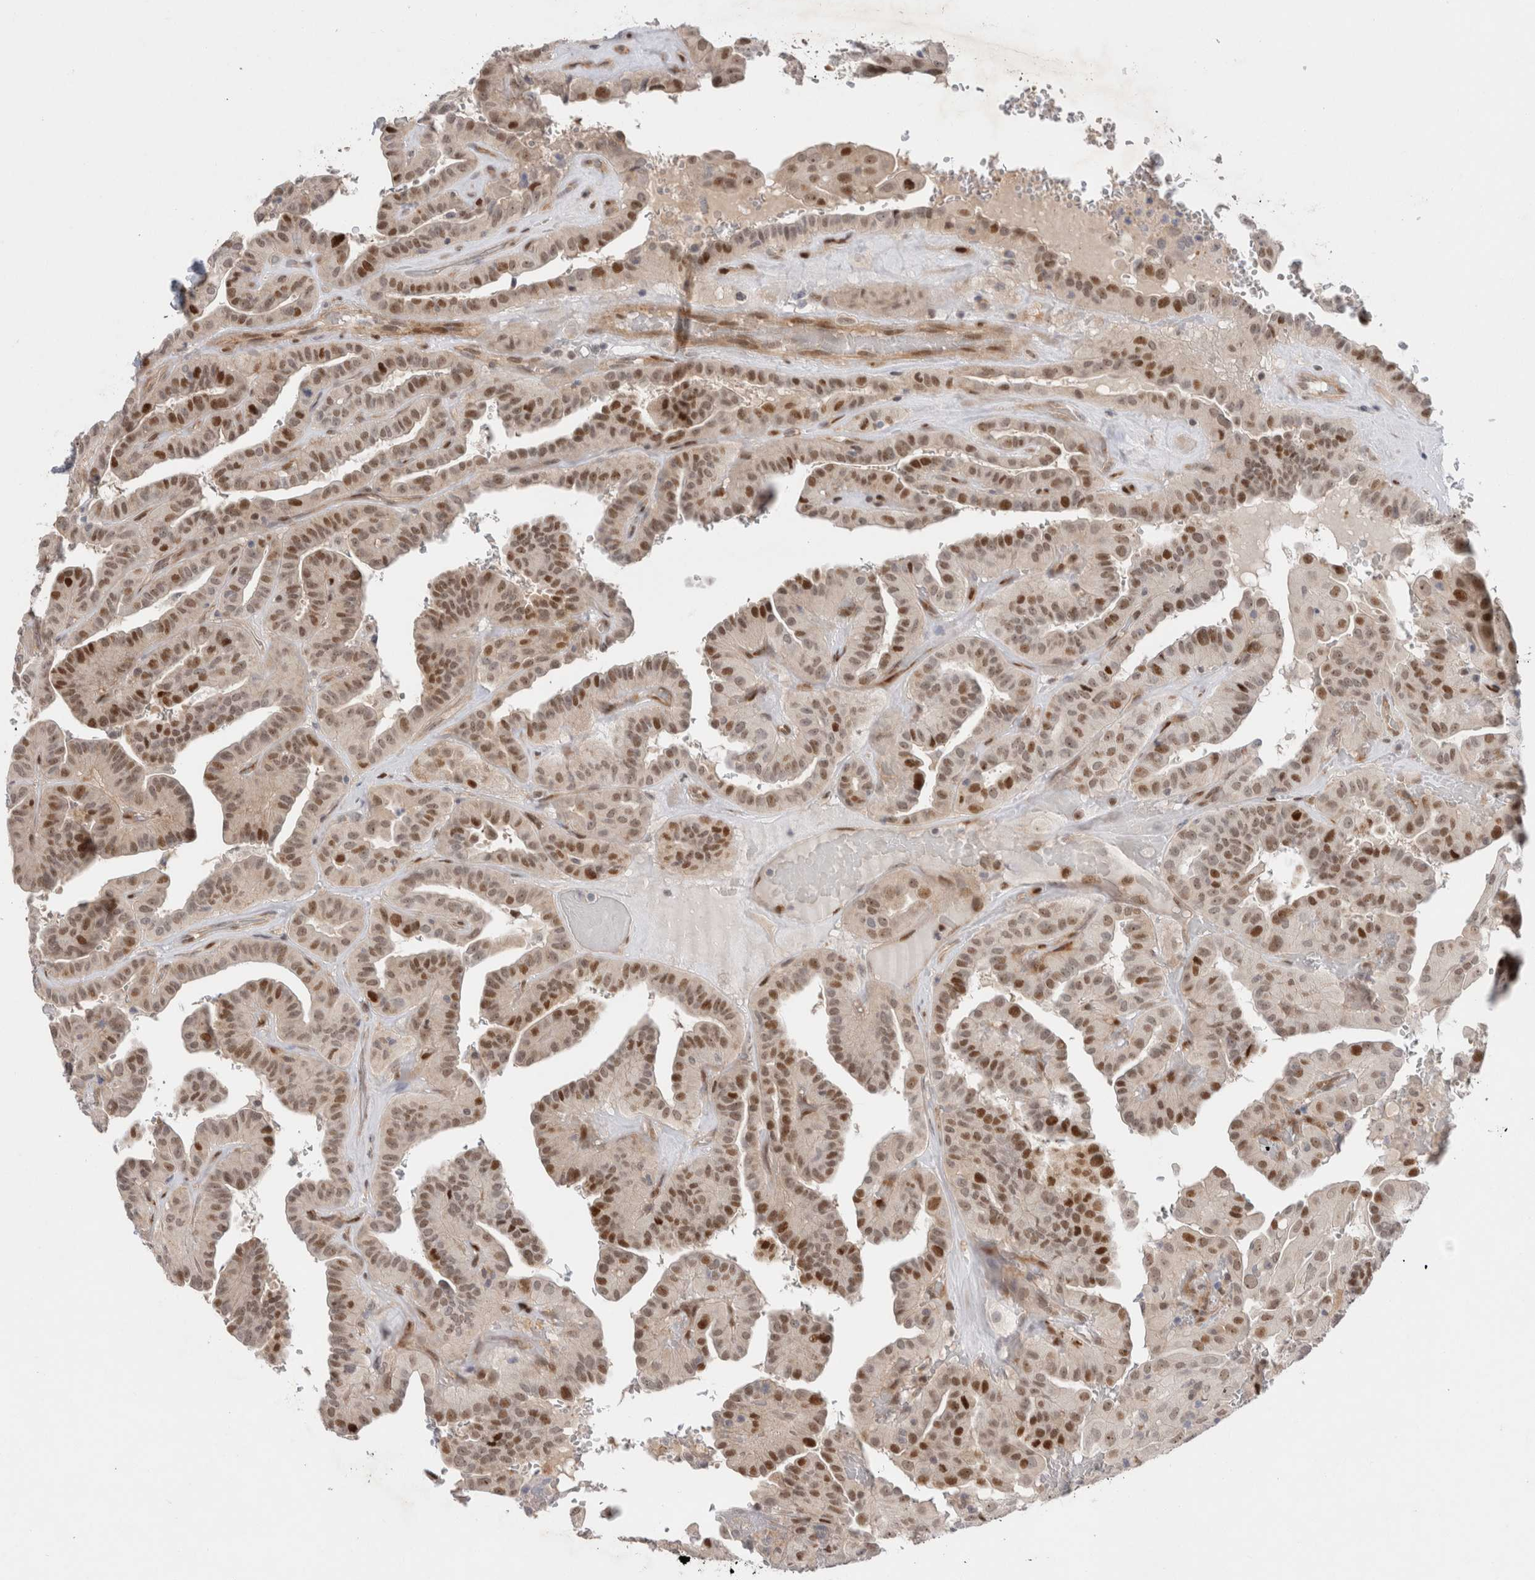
{"staining": {"intensity": "moderate", "quantity": ">75%", "location": "nuclear"}, "tissue": "thyroid cancer", "cell_type": "Tumor cells", "image_type": "cancer", "snomed": [{"axis": "morphology", "description": "Papillary adenocarcinoma, NOS"}, {"axis": "topography", "description": "Thyroid gland"}], "caption": "Immunohistochemistry histopathology image of neoplastic tissue: thyroid papillary adenocarcinoma stained using immunohistochemistry (IHC) shows medium levels of moderate protein expression localized specifically in the nuclear of tumor cells, appearing as a nuclear brown color.", "gene": "TCF4", "patient": {"sex": "male", "age": 77}}